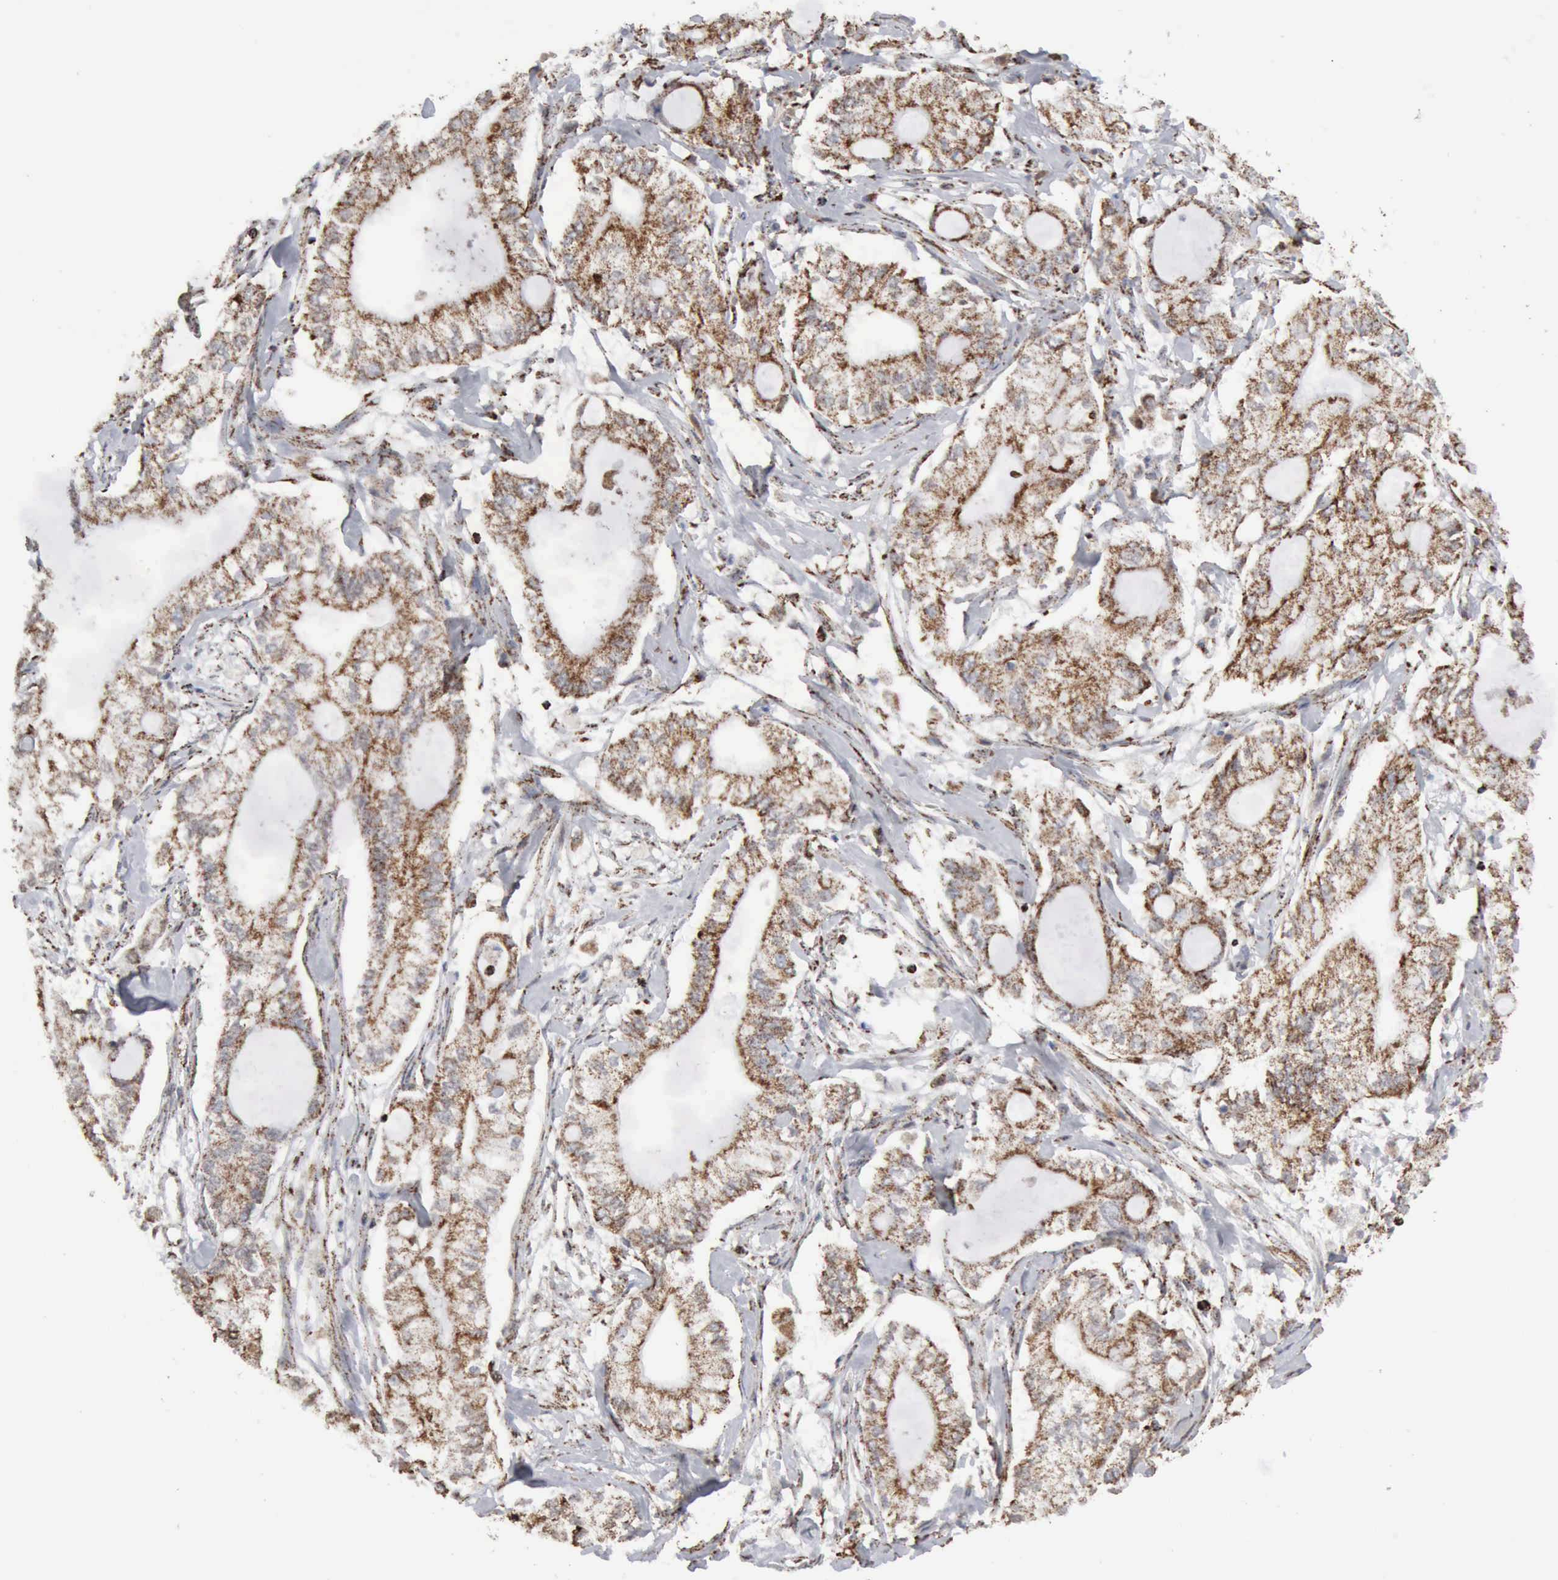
{"staining": {"intensity": "moderate", "quantity": ">75%", "location": "cytoplasmic/membranous"}, "tissue": "pancreatic cancer", "cell_type": "Tumor cells", "image_type": "cancer", "snomed": [{"axis": "morphology", "description": "Adenocarcinoma, NOS"}, {"axis": "topography", "description": "Pancreas"}], "caption": "Immunohistochemistry (IHC) (DAB (3,3'-diaminobenzidine)) staining of human pancreatic cancer shows moderate cytoplasmic/membranous protein positivity in about >75% of tumor cells. (Brightfield microscopy of DAB IHC at high magnification).", "gene": "ACO2", "patient": {"sex": "male", "age": 79}}